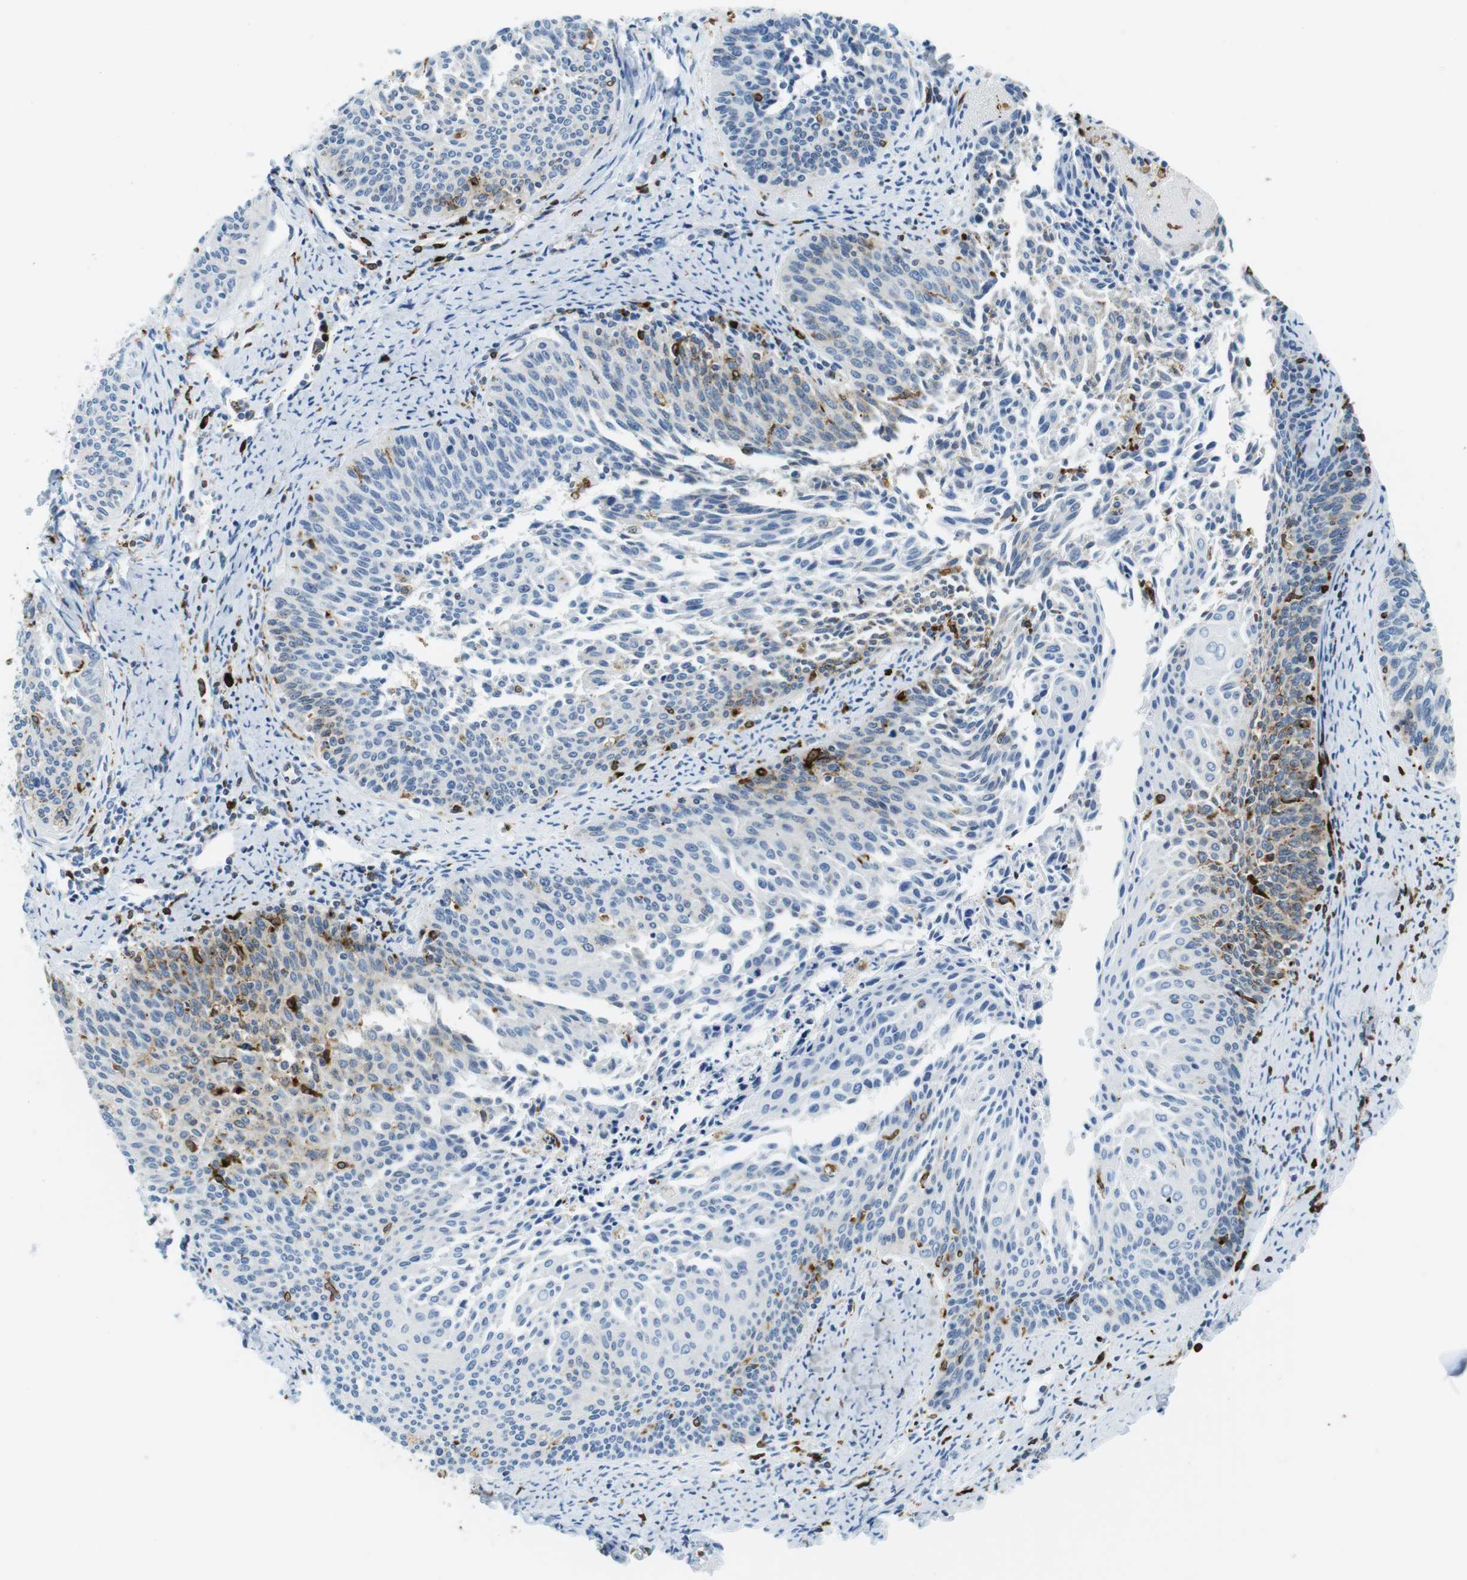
{"staining": {"intensity": "weak", "quantity": "<25%", "location": "cytoplasmic/membranous"}, "tissue": "cervical cancer", "cell_type": "Tumor cells", "image_type": "cancer", "snomed": [{"axis": "morphology", "description": "Squamous cell carcinoma, NOS"}, {"axis": "topography", "description": "Cervix"}], "caption": "Immunohistochemistry photomicrograph of neoplastic tissue: cervical cancer (squamous cell carcinoma) stained with DAB reveals no significant protein positivity in tumor cells. Nuclei are stained in blue.", "gene": "CIITA", "patient": {"sex": "female", "age": 55}}